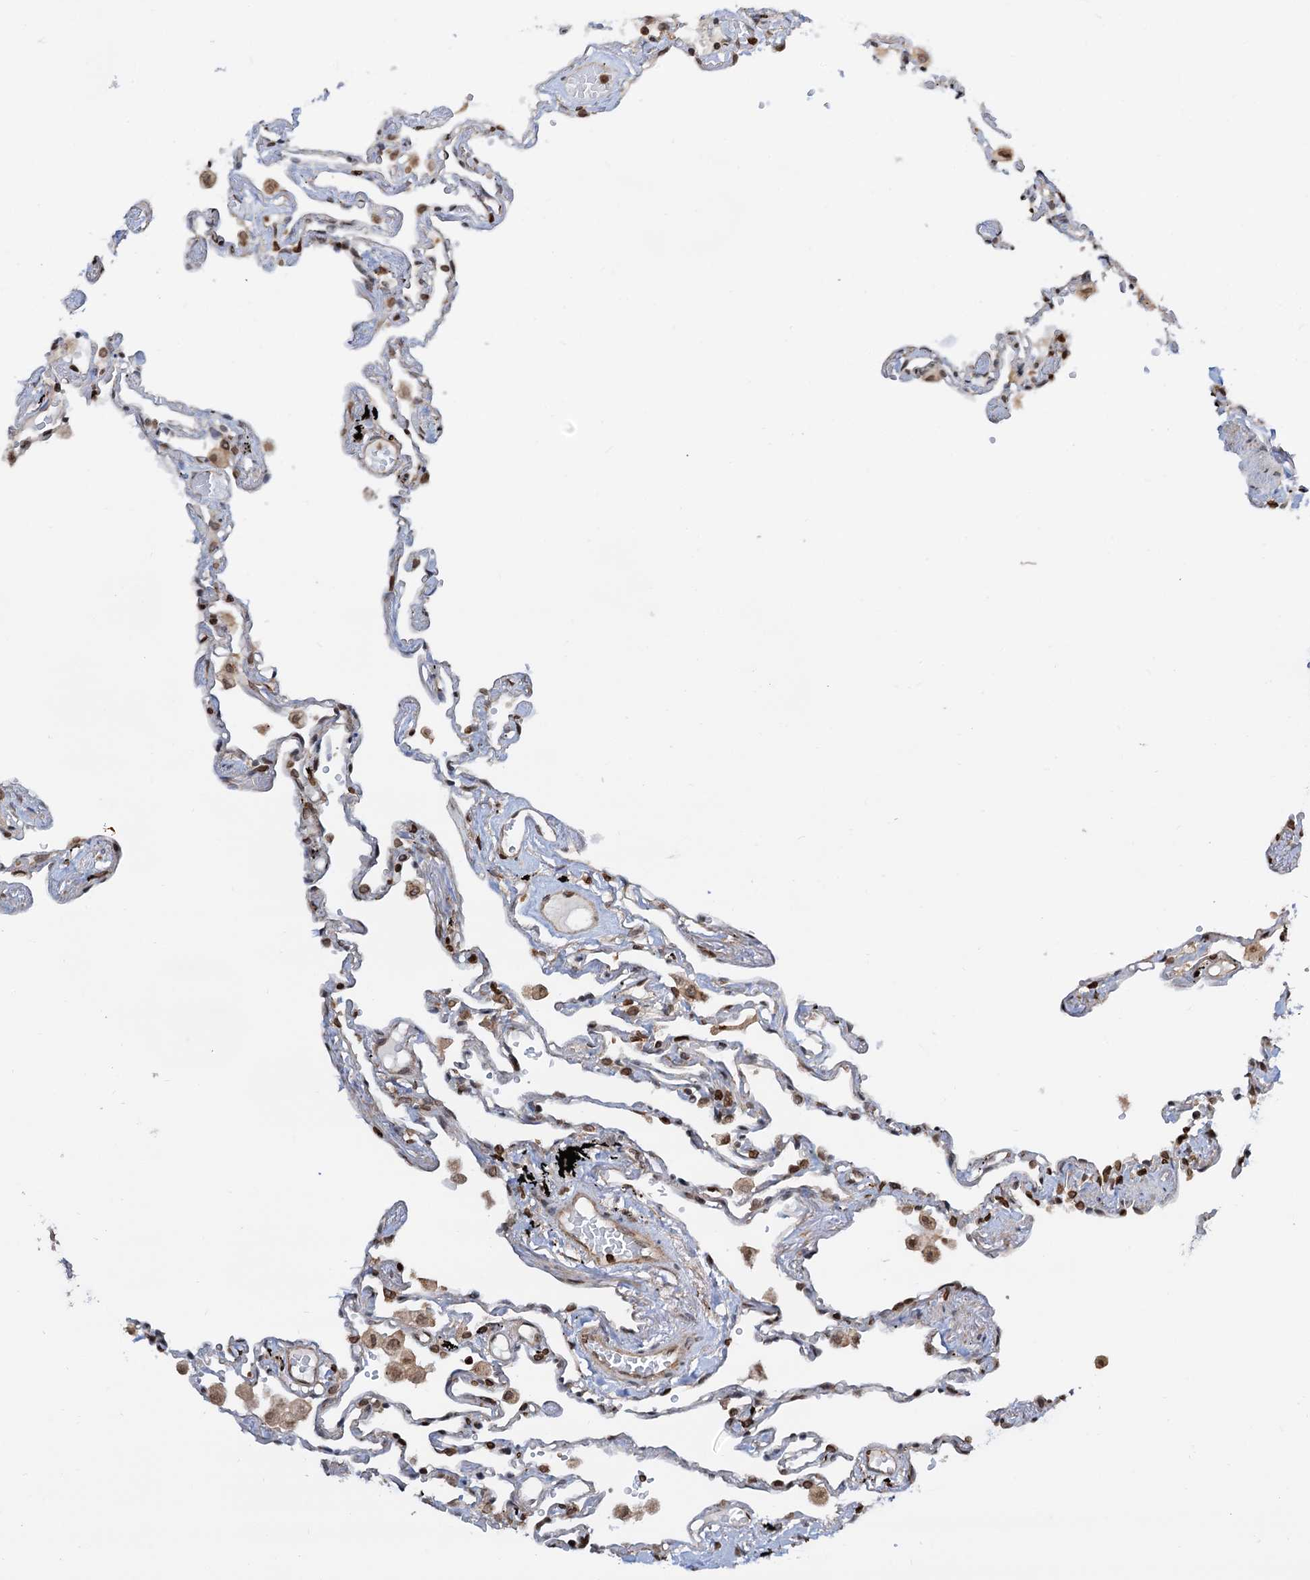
{"staining": {"intensity": "moderate", "quantity": "25%-75%", "location": "nuclear"}, "tissue": "lung", "cell_type": "Alveolar cells", "image_type": "normal", "snomed": [{"axis": "morphology", "description": "Normal tissue, NOS"}, {"axis": "topography", "description": "Lung"}], "caption": "Immunohistochemistry (IHC) image of normal lung: human lung stained using IHC displays medium levels of moderate protein expression localized specifically in the nuclear of alveolar cells, appearing as a nuclear brown color.", "gene": "ZC3H13", "patient": {"sex": "female", "age": 67}}